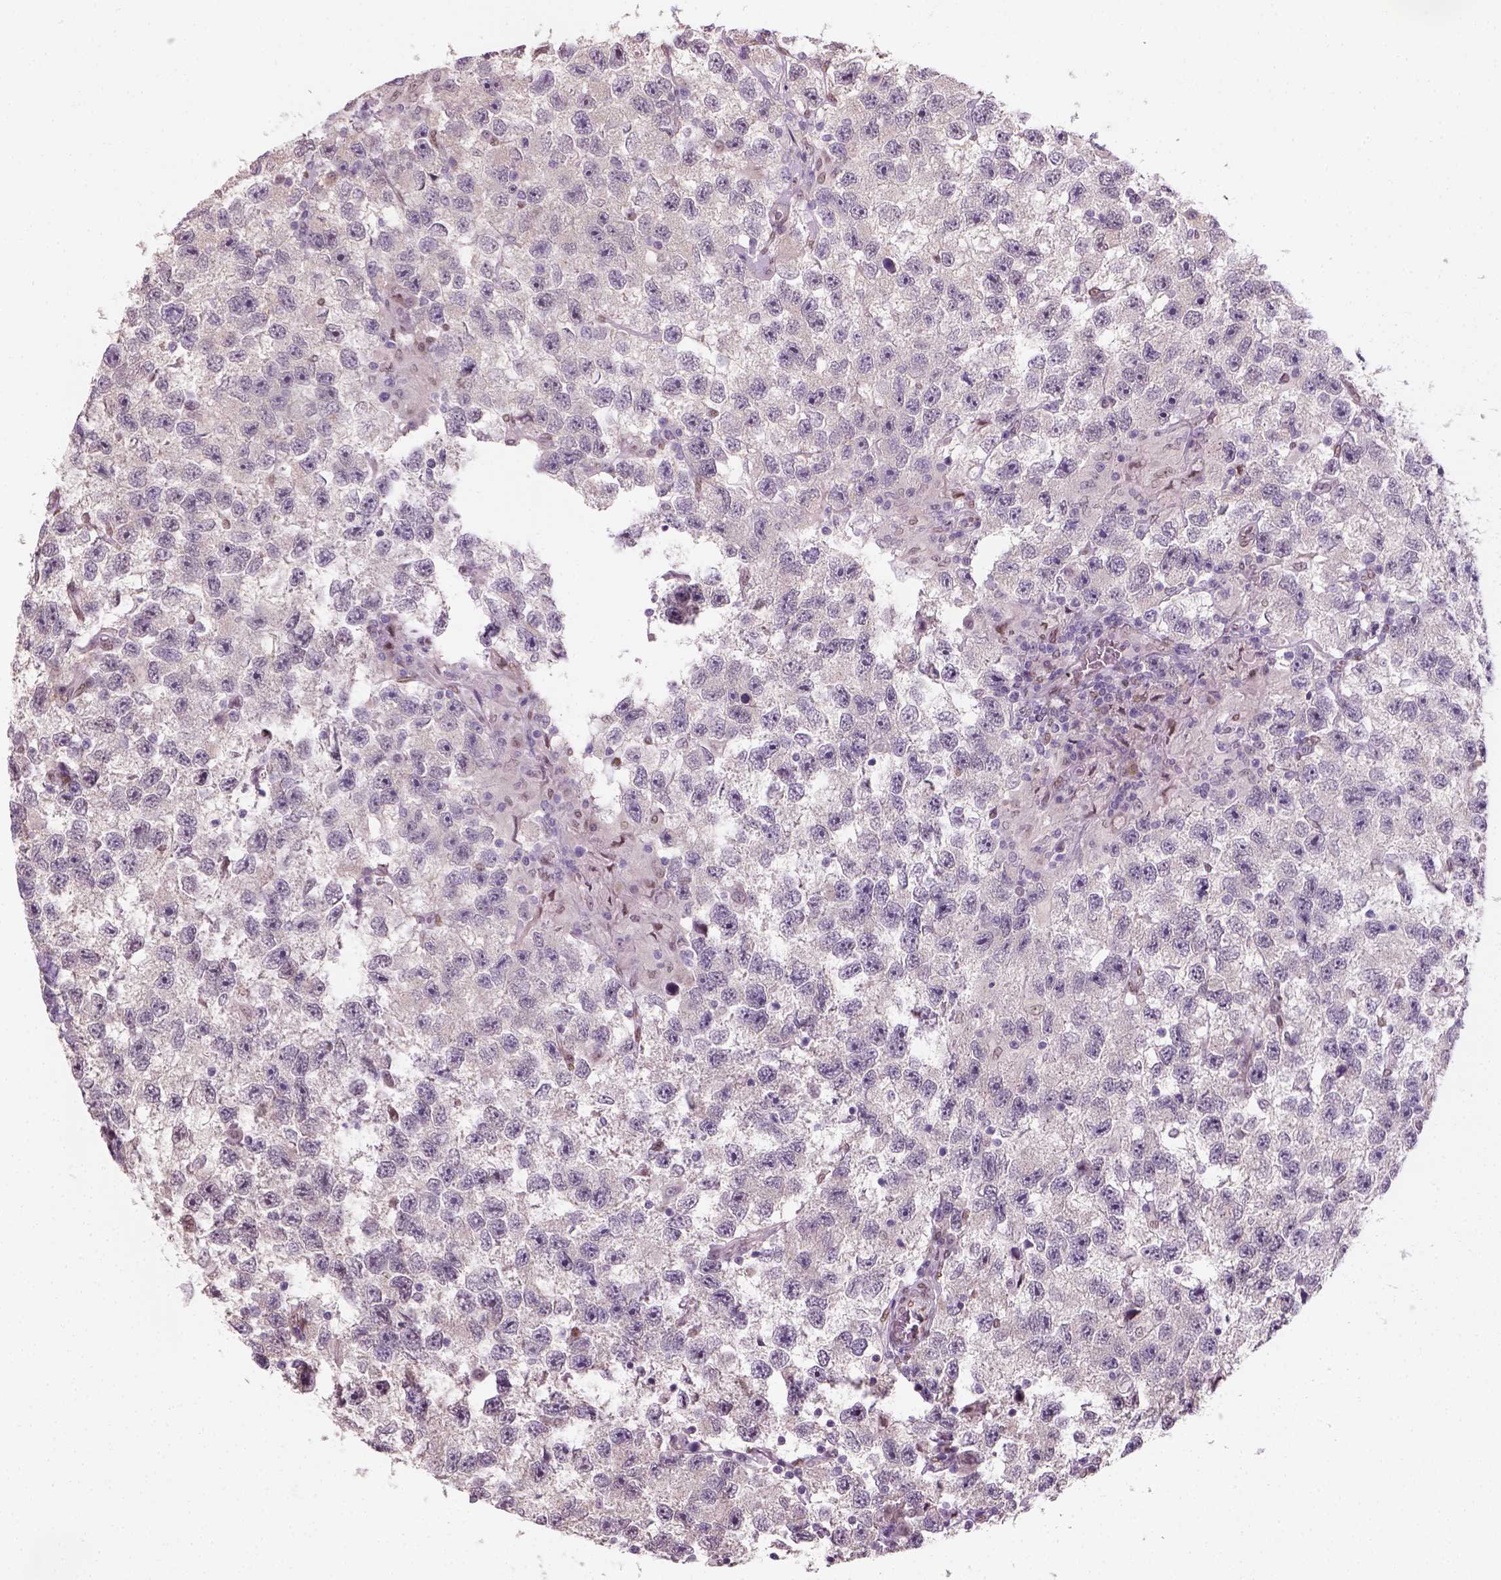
{"staining": {"intensity": "negative", "quantity": "none", "location": "none"}, "tissue": "testis cancer", "cell_type": "Tumor cells", "image_type": "cancer", "snomed": [{"axis": "morphology", "description": "Seminoma, NOS"}, {"axis": "topography", "description": "Testis"}], "caption": "Human testis cancer (seminoma) stained for a protein using IHC shows no staining in tumor cells.", "gene": "C1orf112", "patient": {"sex": "male", "age": 26}}